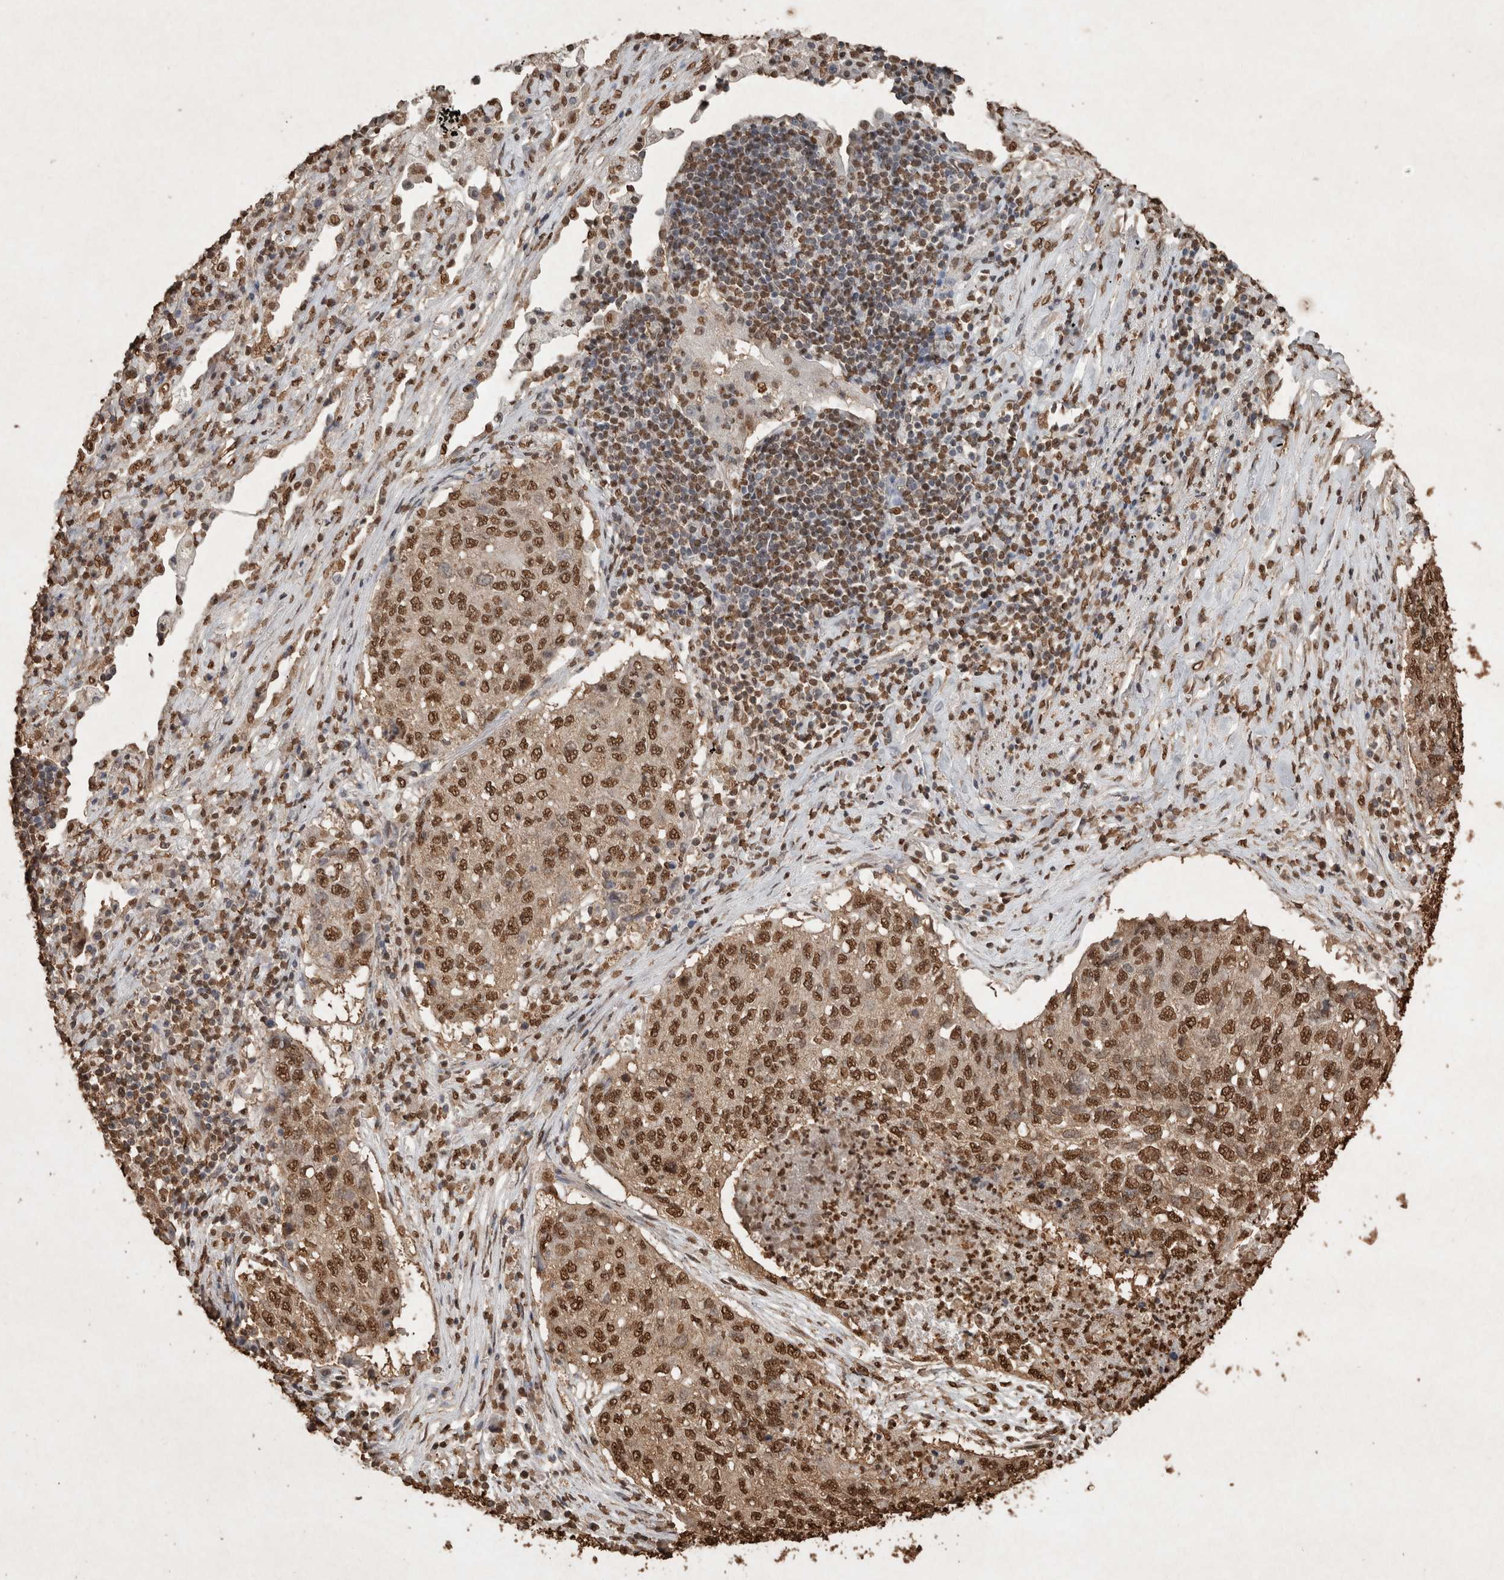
{"staining": {"intensity": "moderate", "quantity": ">75%", "location": "nuclear"}, "tissue": "lung cancer", "cell_type": "Tumor cells", "image_type": "cancer", "snomed": [{"axis": "morphology", "description": "Squamous cell carcinoma, NOS"}, {"axis": "topography", "description": "Lung"}], "caption": "A histopathology image showing moderate nuclear expression in approximately >75% of tumor cells in squamous cell carcinoma (lung), as visualized by brown immunohistochemical staining.", "gene": "FSTL3", "patient": {"sex": "female", "age": 63}}